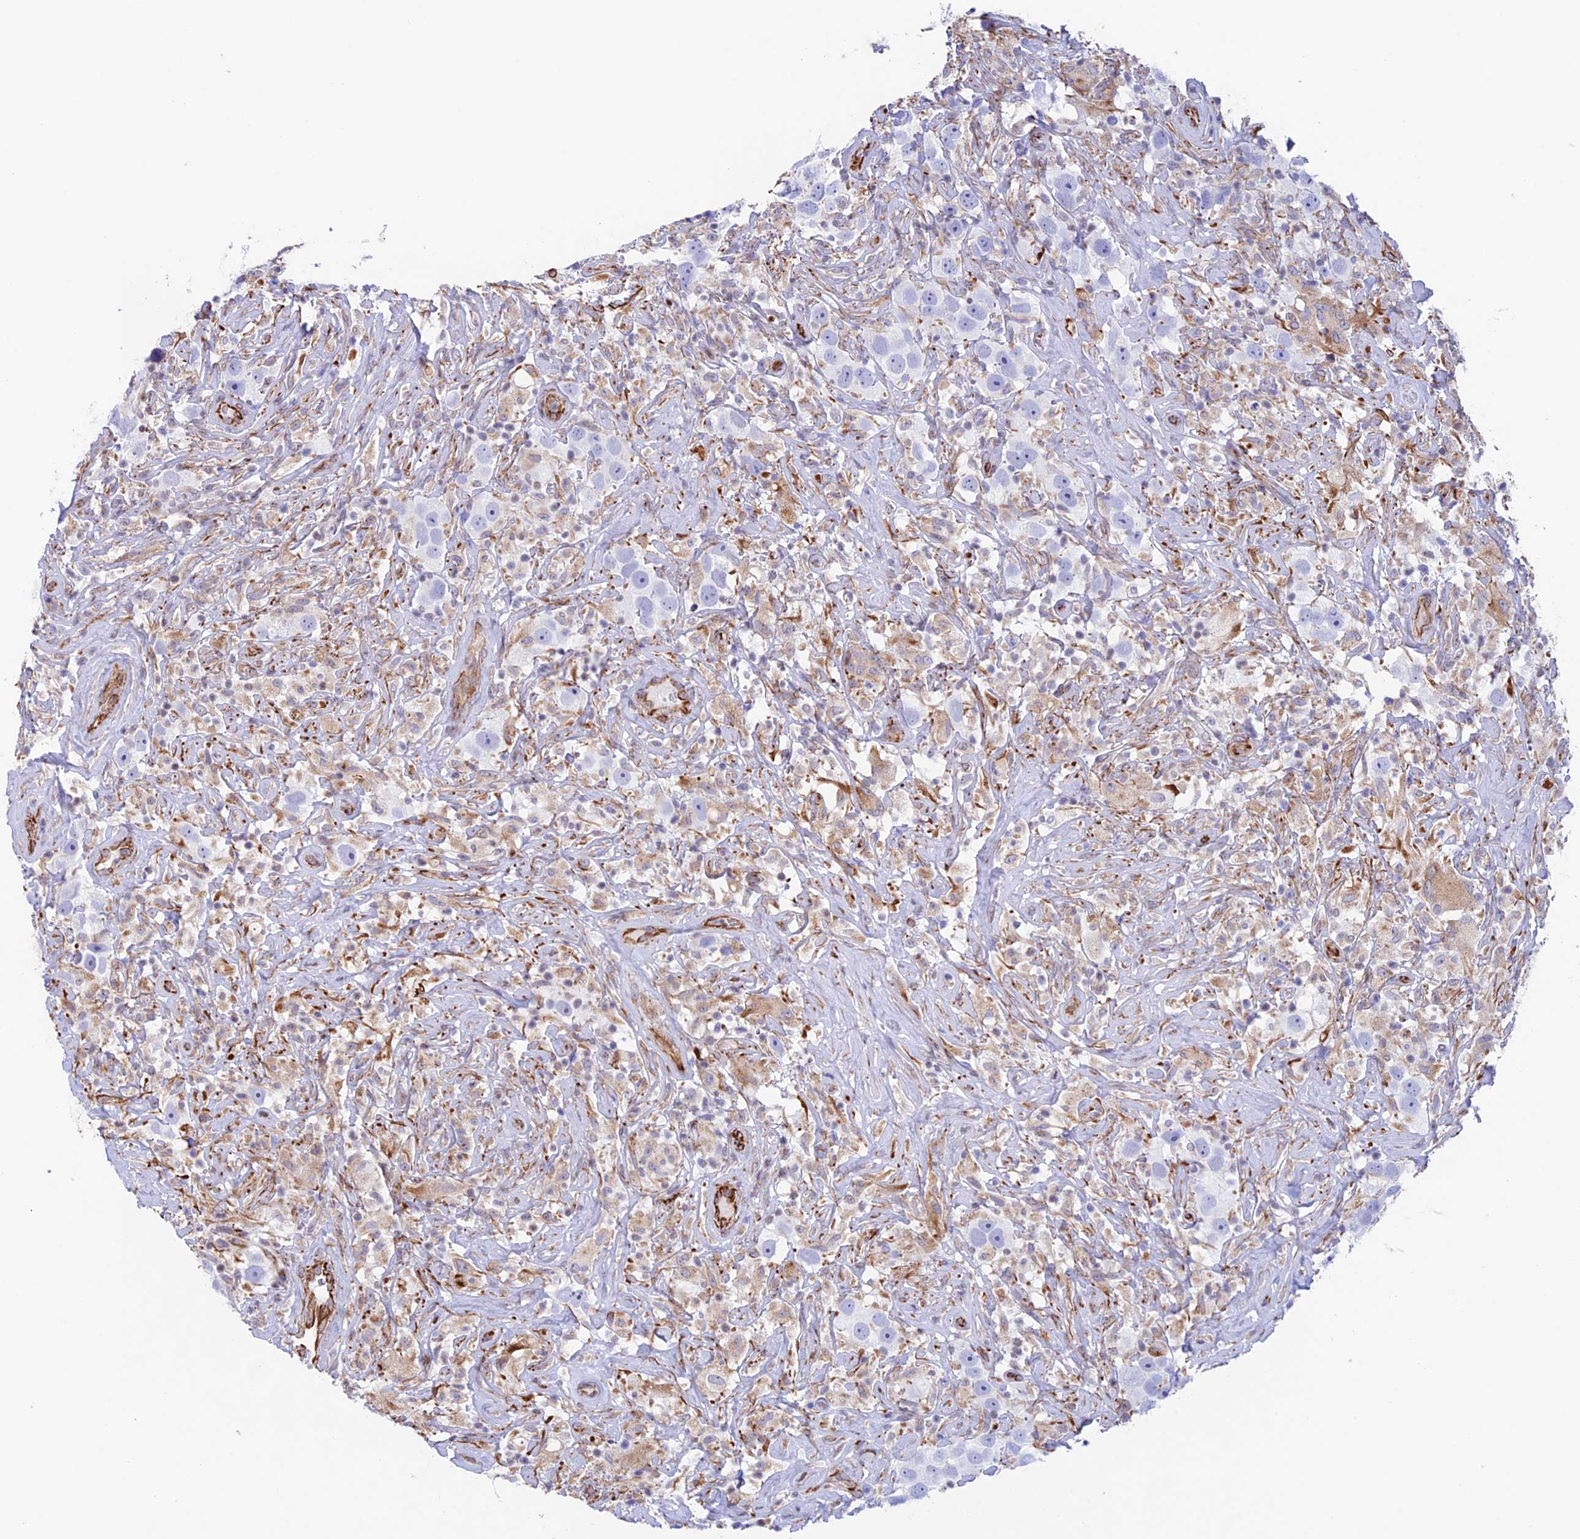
{"staining": {"intensity": "negative", "quantity": "none", "location": "none"}, "tissue": "testis cancer", "cell_type": "Tumor cells", "image_type": "cancer", "snomed": [{"axis": "morphology", "description": "Seminoma, NOS"}, {"axis": "topography", "description": "Testis"}], "caption": "IHC histopathology image of neoplastic tissue: human testis cancer (seminoma) stained with DAB (3,3'-diaminobenzidine) reveals no significant protein positivity in tumor cells. Nuclei are stained in blue.", "gene": "ZNF652", "patient": {"sex": "male", "age": 49}}